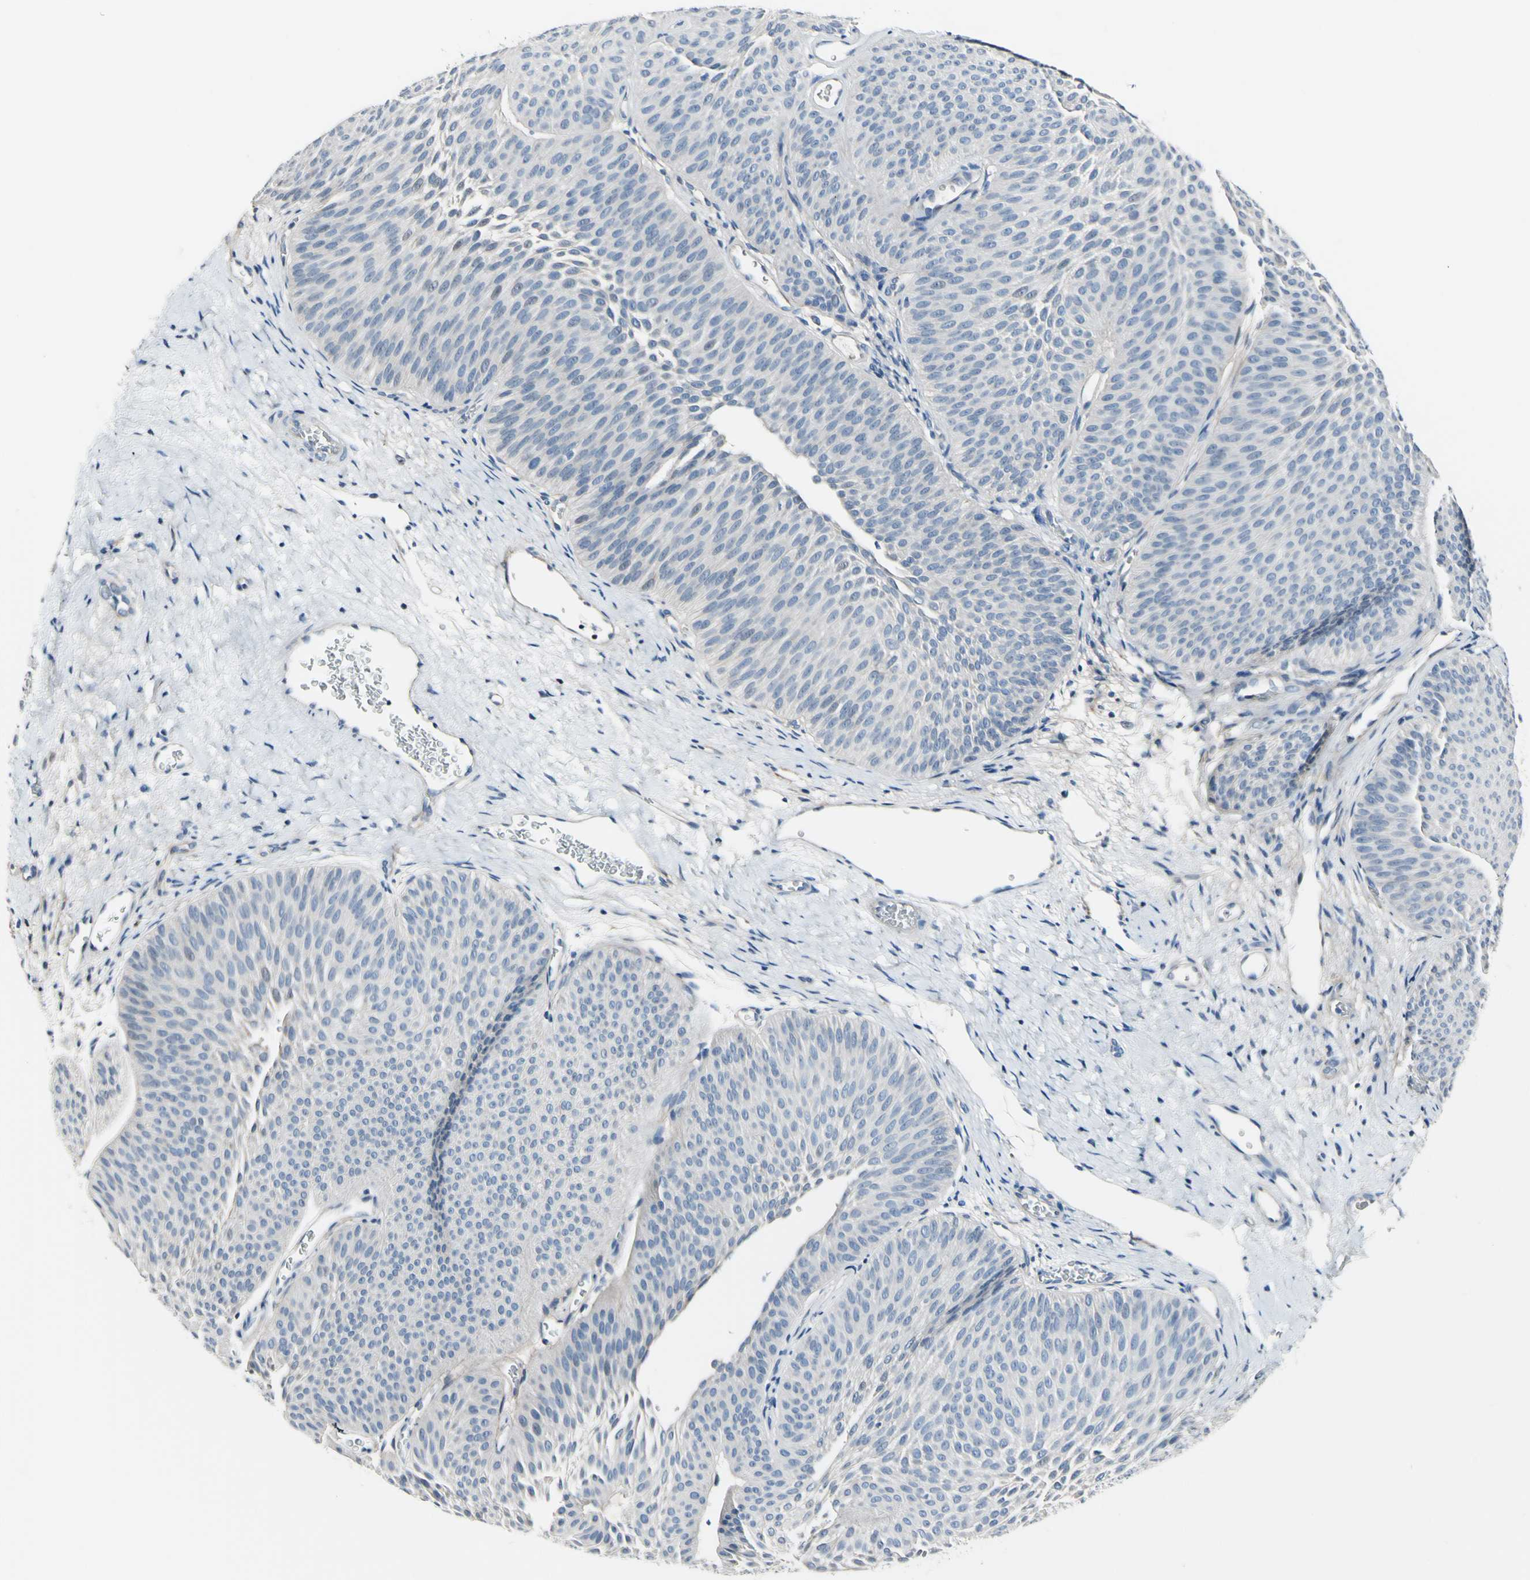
{"staining": {"intensity": "negative", "quantity": "none", "location": "none"}, "tissue": "urothelial cancer", "cell_type": "Tumor cells", "image_type": "cancer", "snomed": [{"axis": "morphology", "description": "Urothelial carcinoma, Low grade"}, {"axis": "topography", "description": "Urinary bladder"}], "caption": "This is an immunohistochemistry micrograph of low-grade urothelial carcinoma. There is no positivity in tumor cells.", "gene": "COL6A3", "patient": {"sex": "female", "age": 60}}